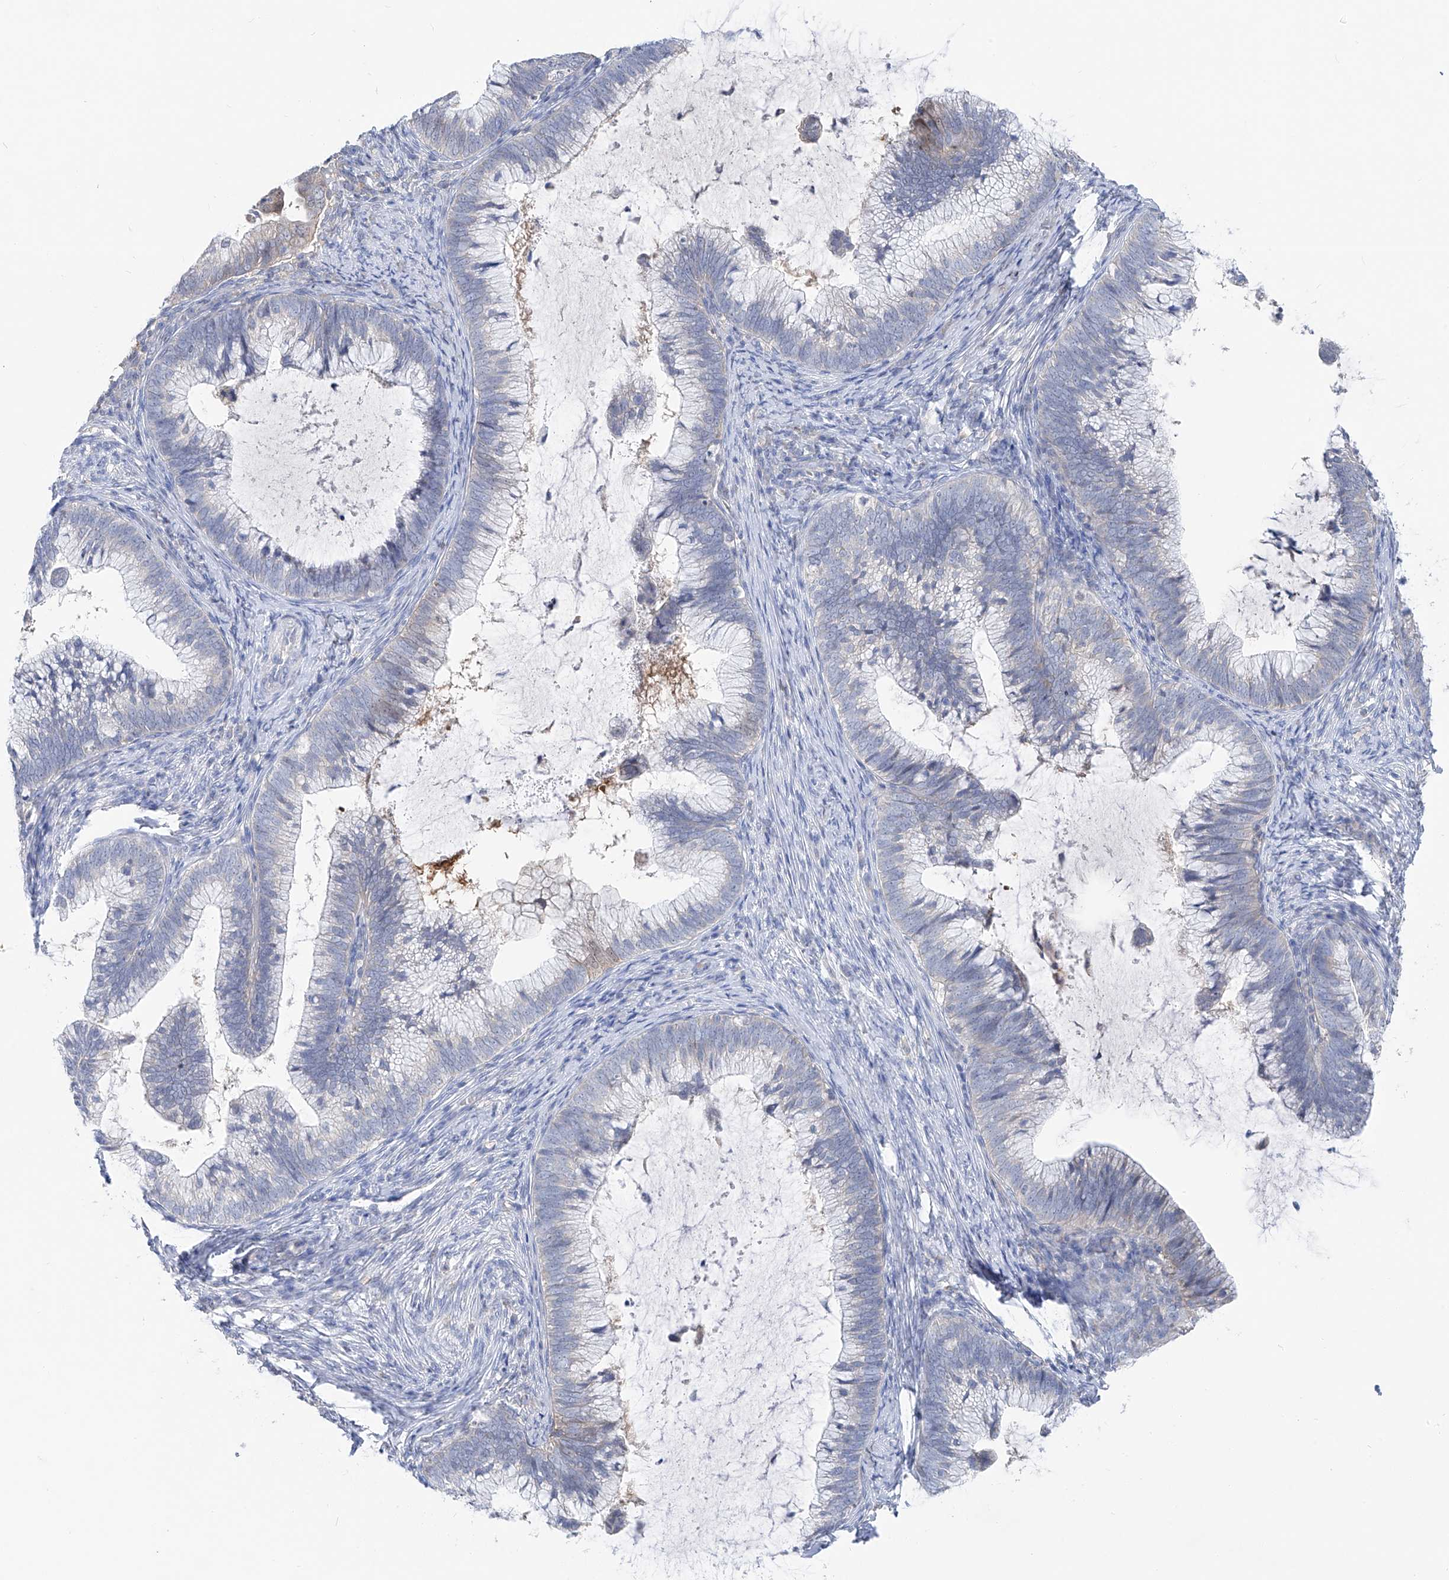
{"staining": {"intensity": "negative", "quantity": "none", "location": "none"}, "tissue": "cervical cancer", "cell_type": "Tumor cells", "image_type": "cancer", "snomed": [{"axis": "morphology", "description": "Adenocarcinoma, NOS"}, {"axis": "topography", "description": "Cervix"}], "caption": "DAB immunohistochemical staining of cervical cancer (adenocarcinoma) demonstrates no significant expression in tumor cells. (Brightfield microscopy of DAB IHC at high magnification).", "gene": "UFL1", "patient": {"sex": "female", "age": 36}}